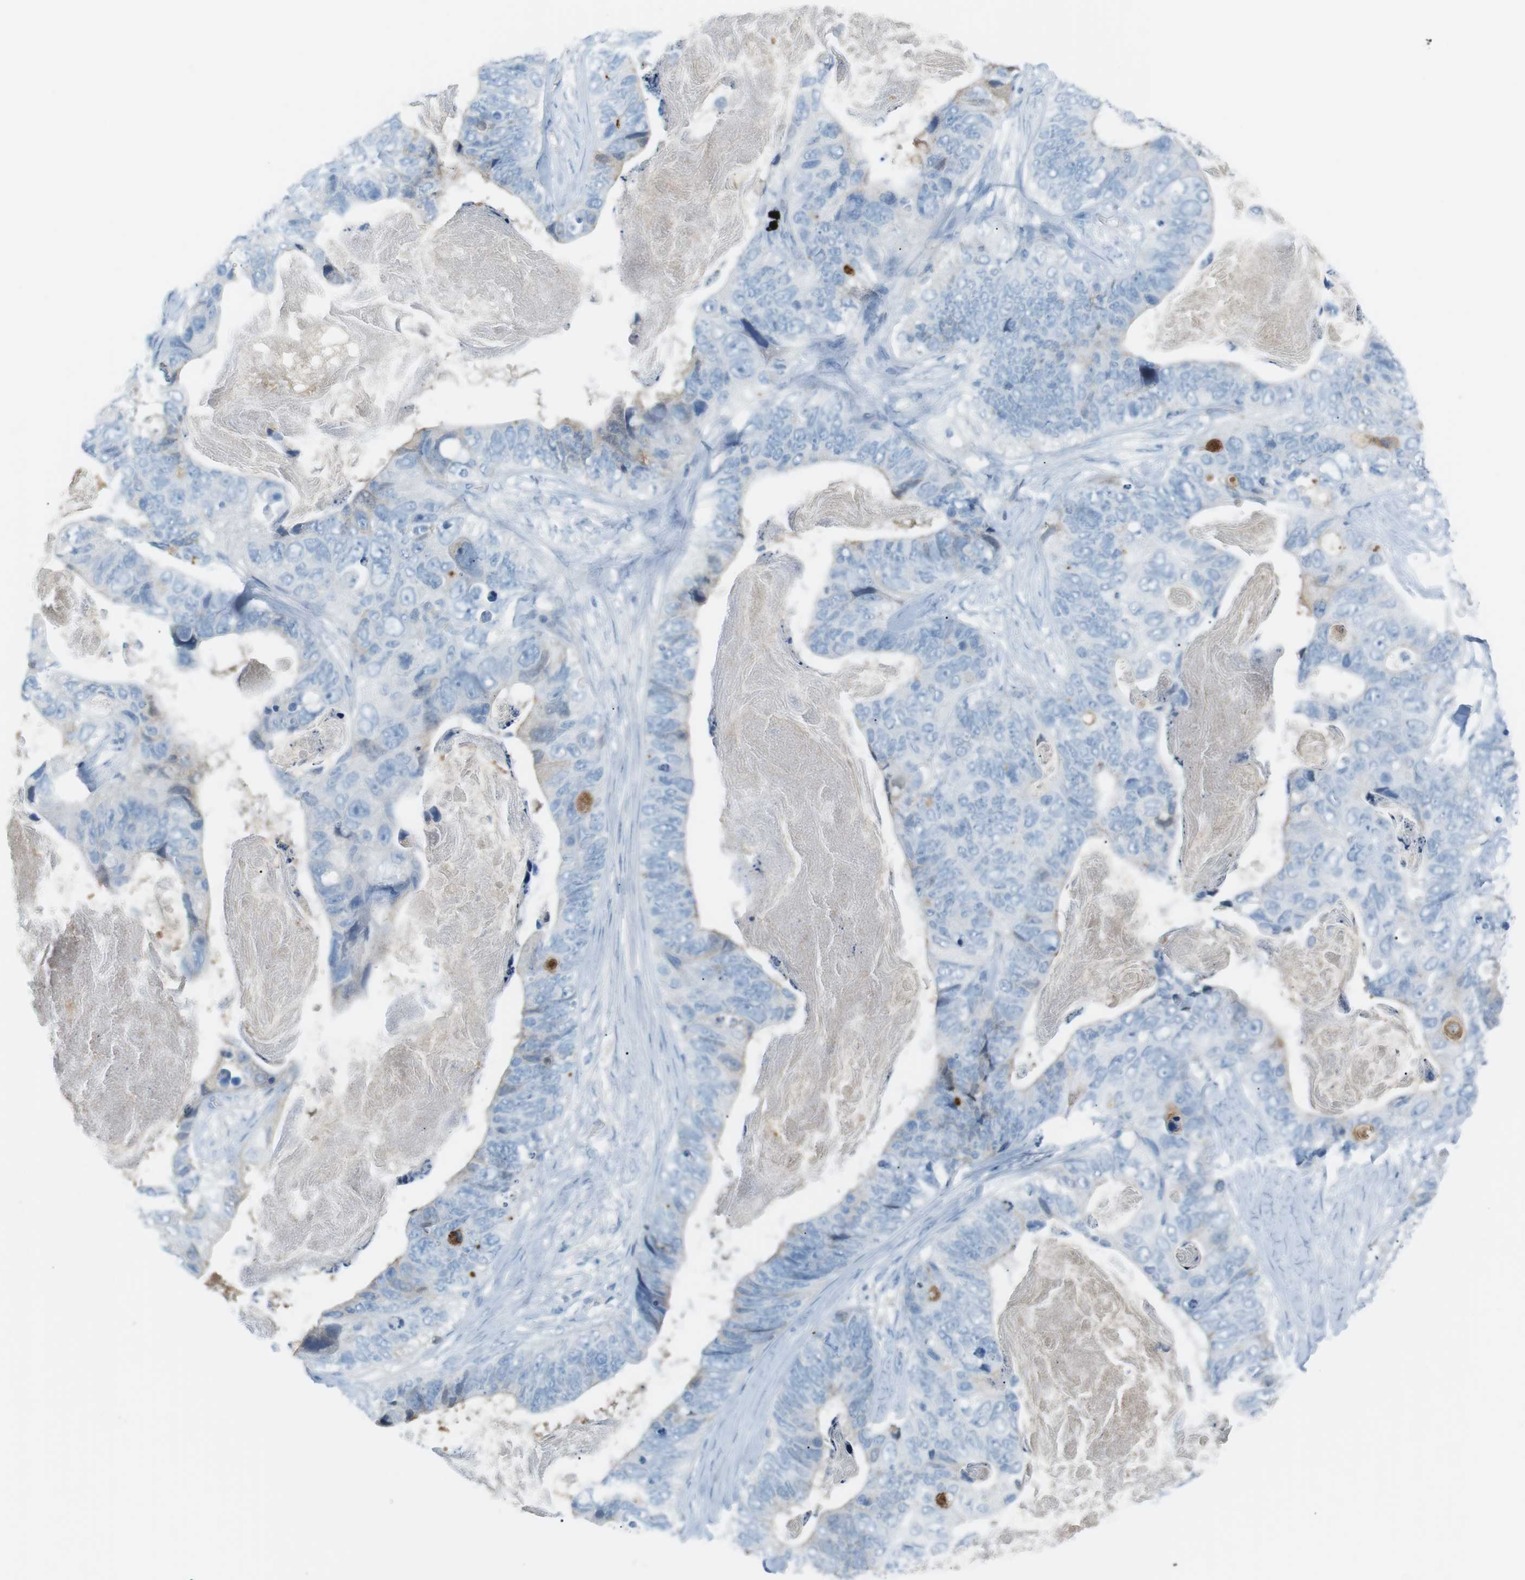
{"staining": {"intensity": "negative", "quantity": "none", "location": "none"}, "tissue": "stomach cancer", "cell_type": "Tumor cells", "image_type": "cancer", "snomed": [{"axis": "morphology", "description": "Adenocarcinoma, NOS"}, {"axis": "topography", "description": "Stomach"}], "caption": "The immunohistochemistry (IHC) micrograph has no significant positivity in tumor cells of stomach adenocarcinoma tissue.", "gene": "AZGP1", "patient": {"sex": "female", "age": 89}}